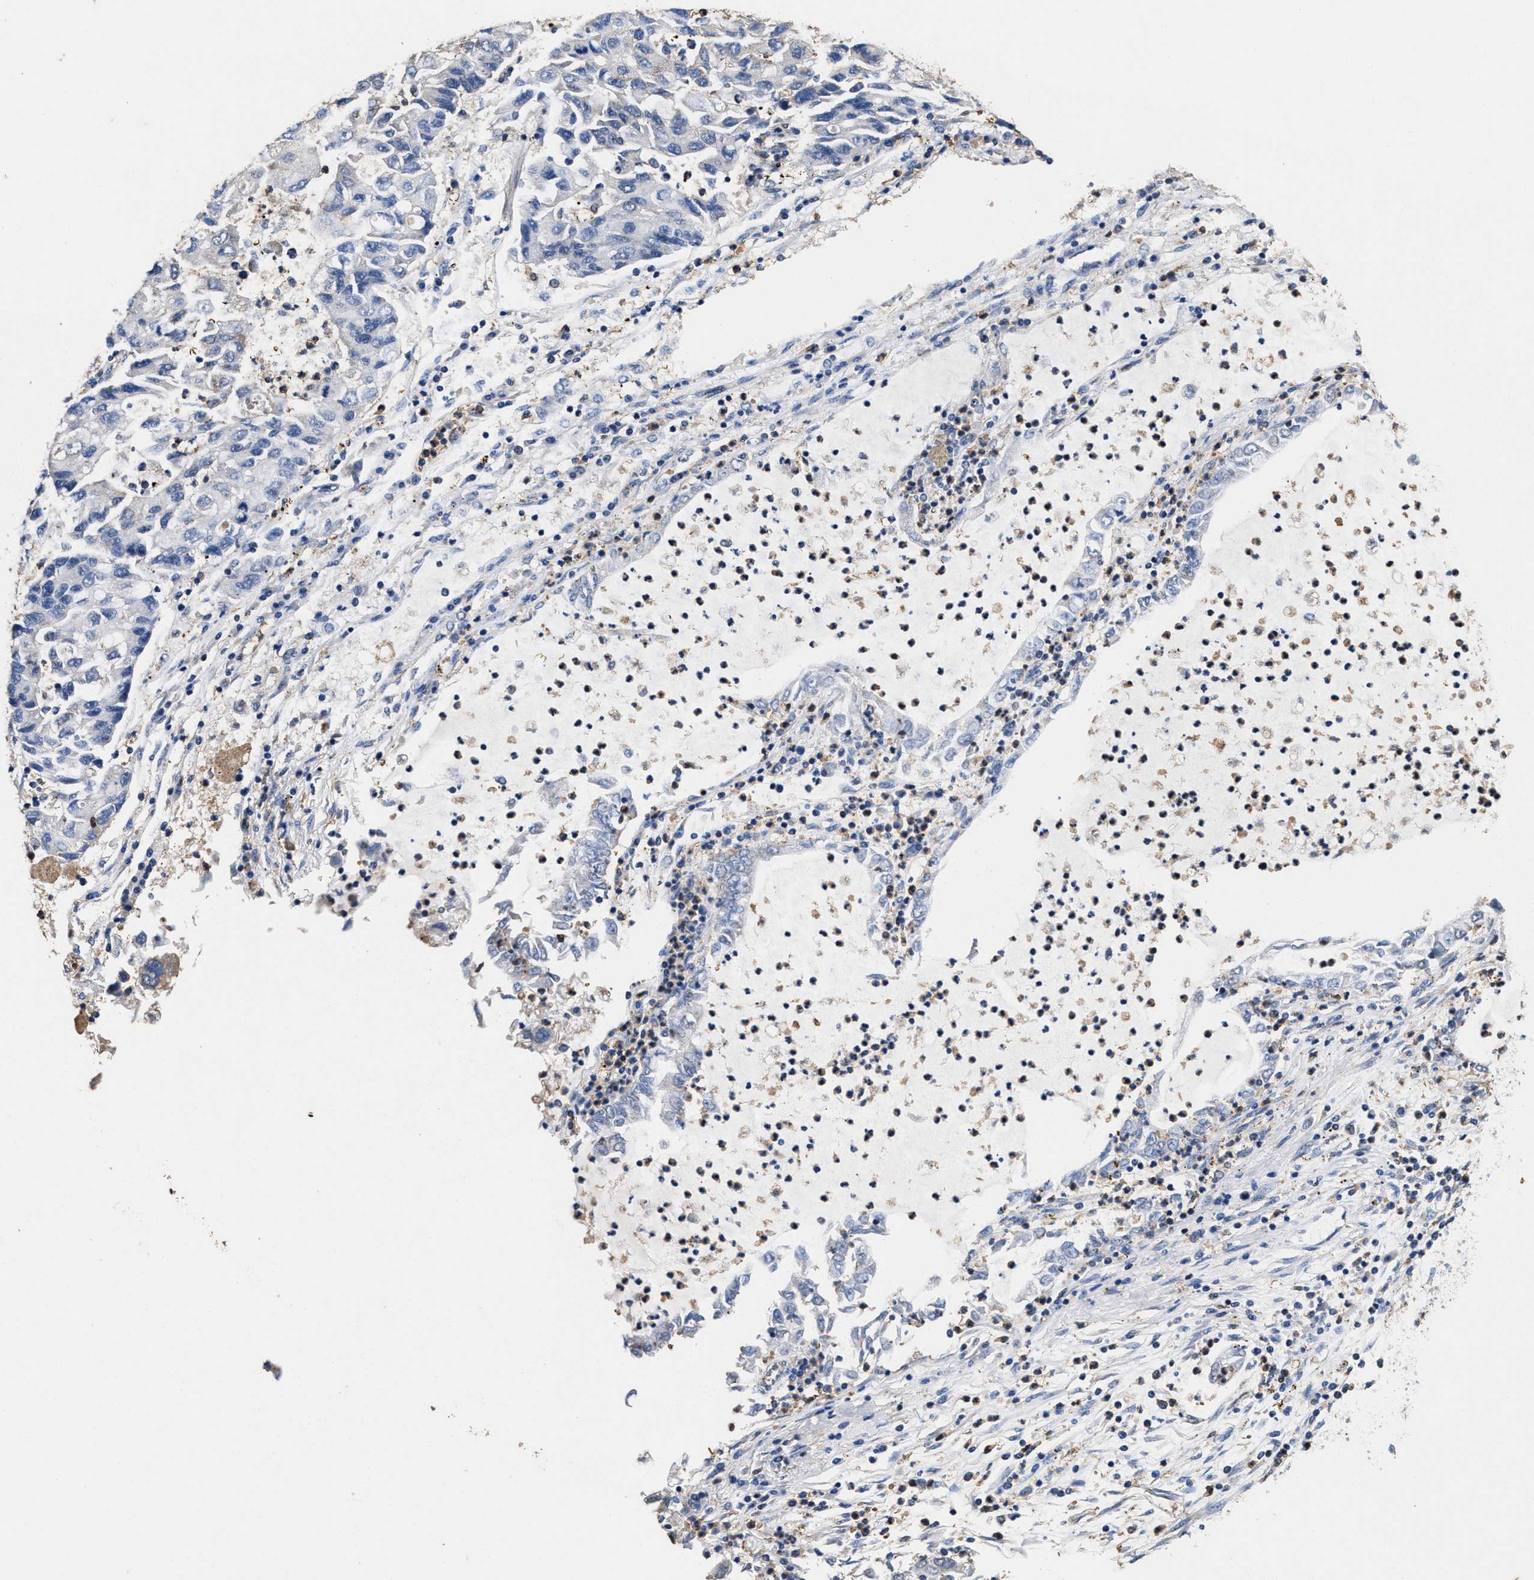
{"staining": {"intensity": "negative", "quantity": "none", "location": "none"}, "tissue": "lung cancer", "cell_type": "Tumor cells", "image_type": "cancer", "snomed": [{"axis": "morphology", "description": "Adenocarcinoma, NOS"}, {"axis": "topography", "description": "Lung"}], "caption": "Immunohistochemistry of human lung adenocarcinoma demonstrates no staining in tumor cells.", "gene": "ACLY", "patient": {"sex": "female", "age": 51}}